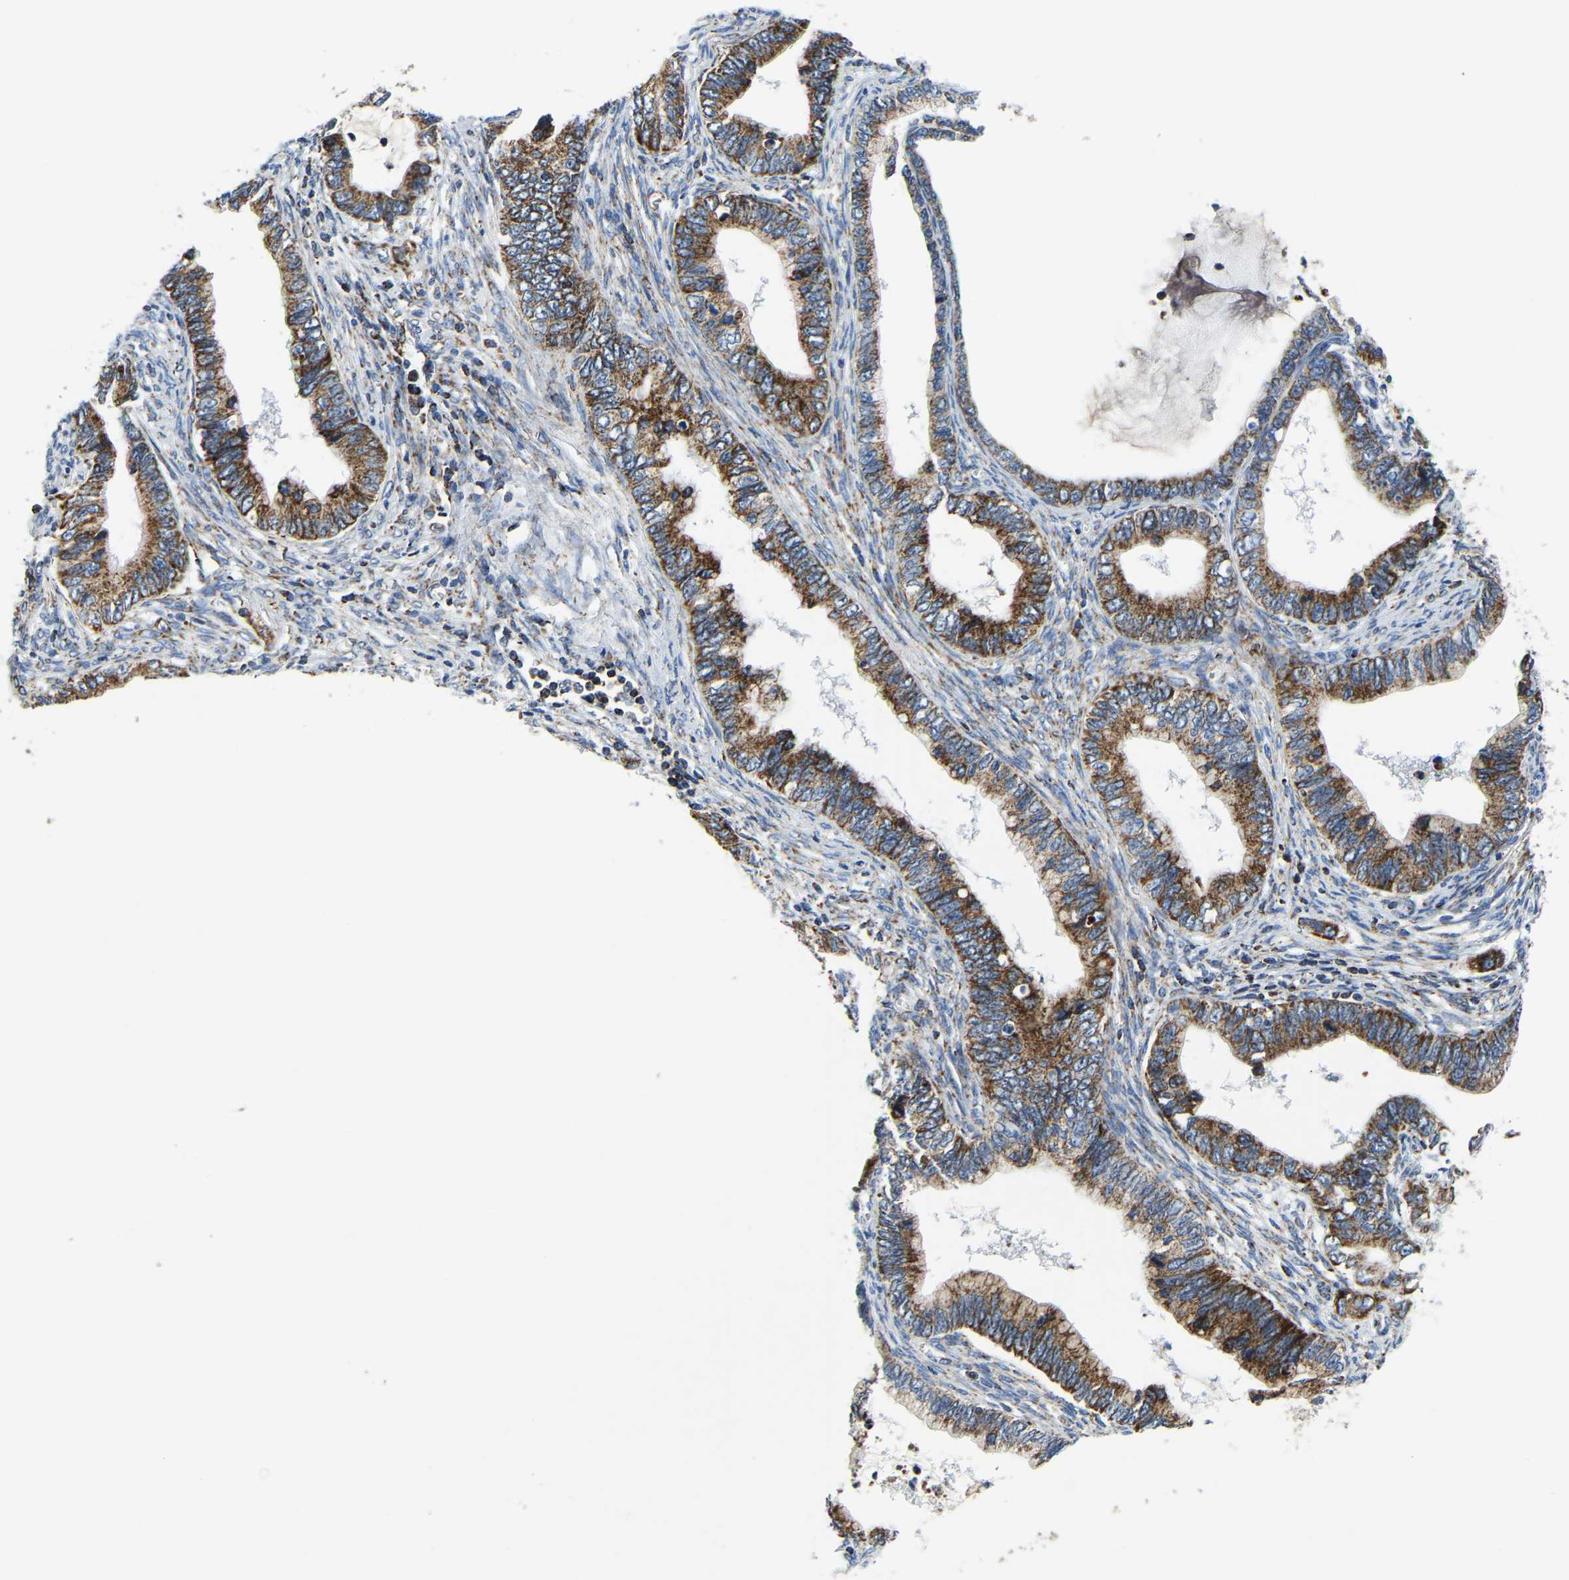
{"staining": {"intensity": "moderate", "quantity": ">75%", "location": "cytoplasmic/membranous"}, "tissue": "cervical cancer", "cell_type": "Tumor cells", "image_type": "cancer", "snomed": [{"axis": "morphology", "description": "Adenocarcinoma, NOS"}, {"axis": "topography", "description": "Cervix"}], "caption": "A medium amount of moderate cytoplasmic/membranous staining is seen in approximately >75% of tumor cells in cervical cancer (adenocarcinoma) tissue.", "gene": "SFXN1", "patient": {"sex": "female", "age": 44}}